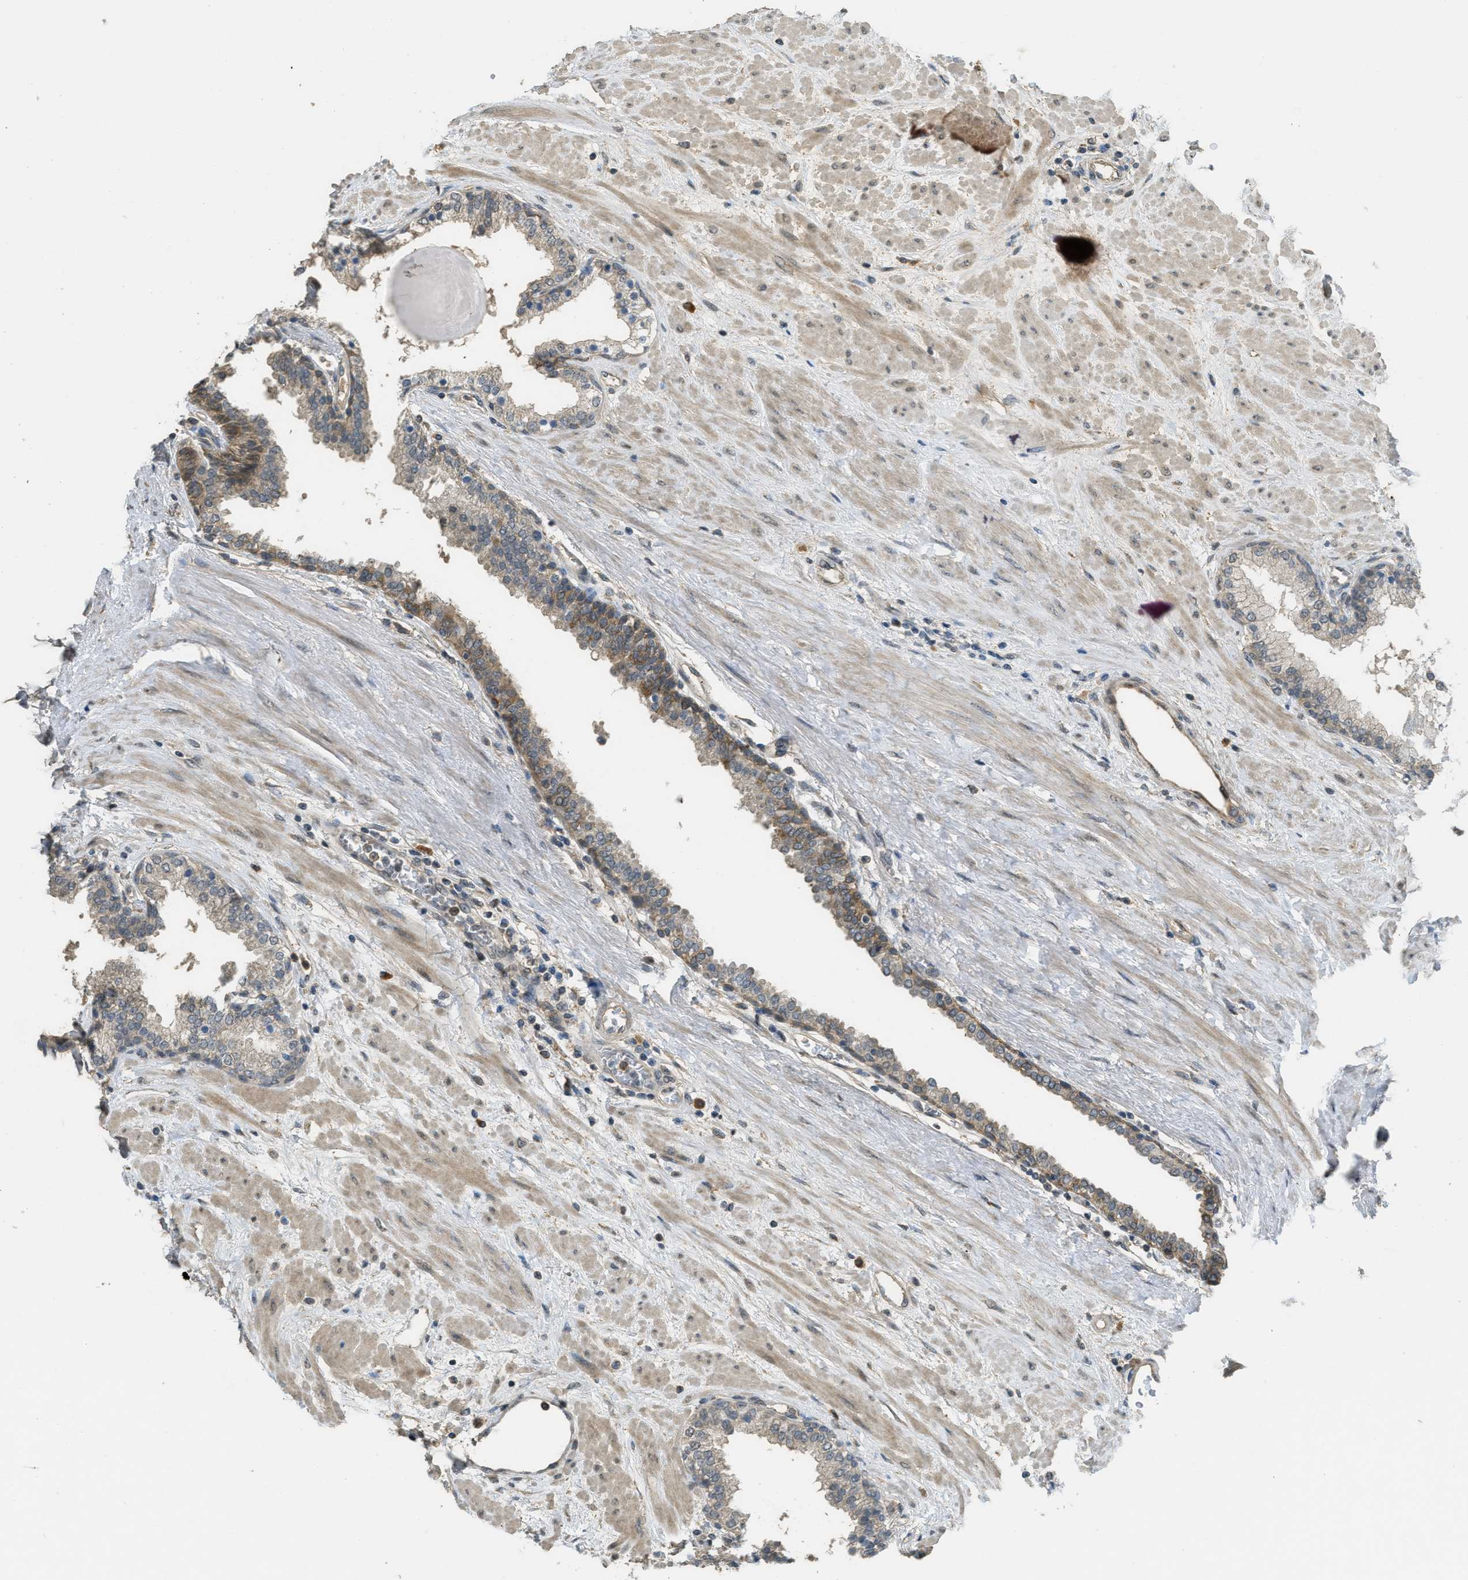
{"staining": {"intensity": "weak", "quantity": "<25%", "location": "cytoplasmic/membranous"}, "tissue": "prostate", "cell_type": "Glandular cells", "image_type": "normal", "snomed": [{"axis": "morphology", "description": "Normal tissue, NOS"}, {"axis": "topography", "description": "Prostate"}], "caption": "Glandular cells are negative for protein expression in unremarkable human prostate. (Brightfield microscopy of DAB (3,3'-diaminobenzidine) immunohistochemistry at high magnification).", "gene": "IGF2BP2", "patient": {"sex": "male", "age": 51}}